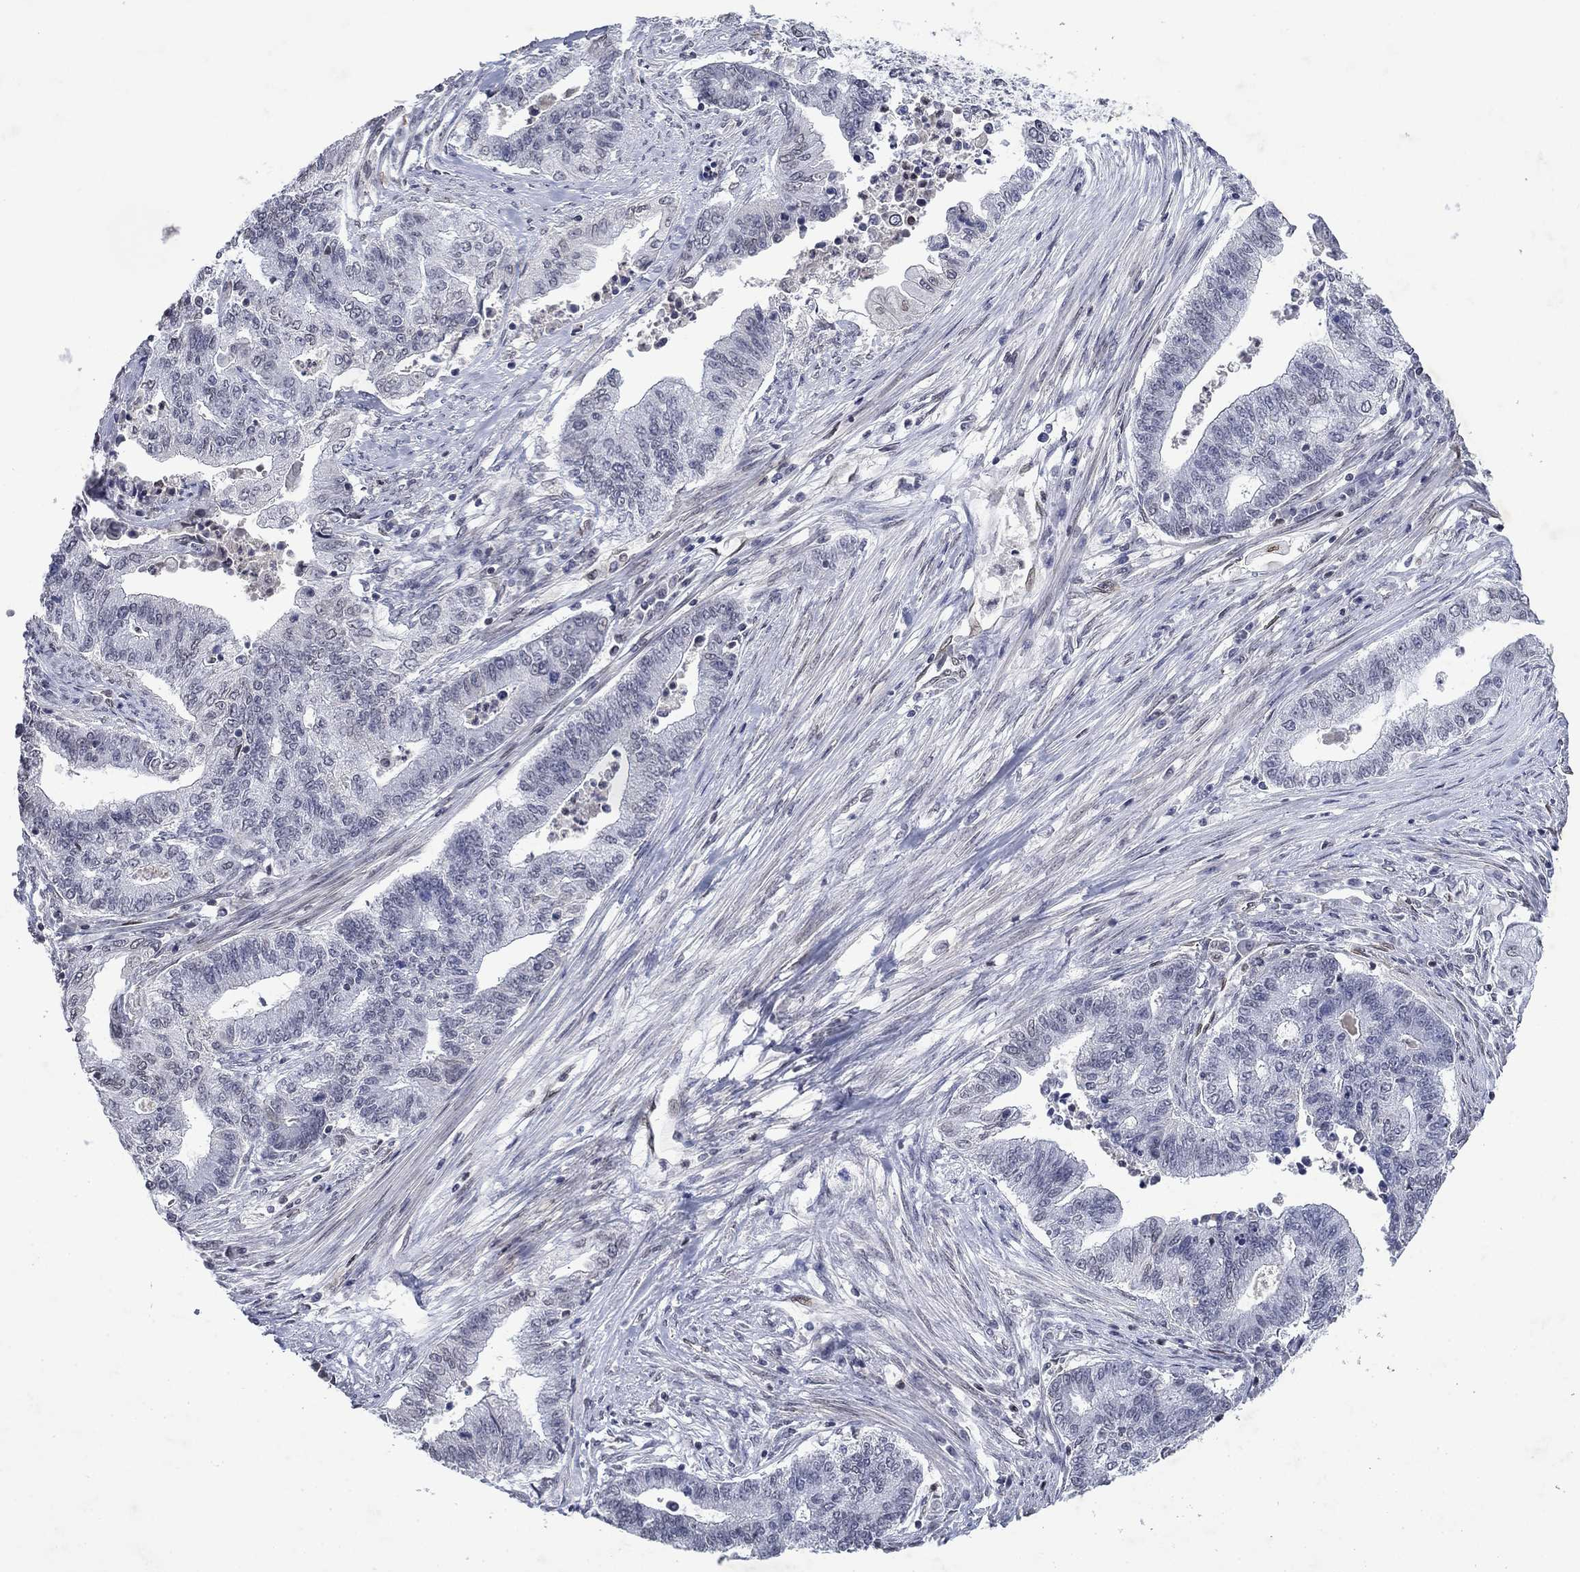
{"staining": {"intensity": "moderate", "quantity": "<25%", "location": "cytoplasmic/membranous,nuclear"}, "tissue": "endometrial cancer", "cell_type": "Tumor cells", "image_type": "cancer", "snomed": [{"axis": "morphology", "description": "Adenocarcinoma, NOS"}, {"axis": "topography", "description": "Uterus"}, {"axis": "topography", "description": "Endometrium"}], "caption": "The photomicrograph displays a brown stain indicating the presence of a protein in the cytoplasmic/membranous and nuclear of tumor cells in adenocarcinoma (endometrial). (brown staining indicates protein expression, while blue staining denotes nuclei).", "gene": "TOR1AIP1", "patient": {"sex": "female", "age": 54}}